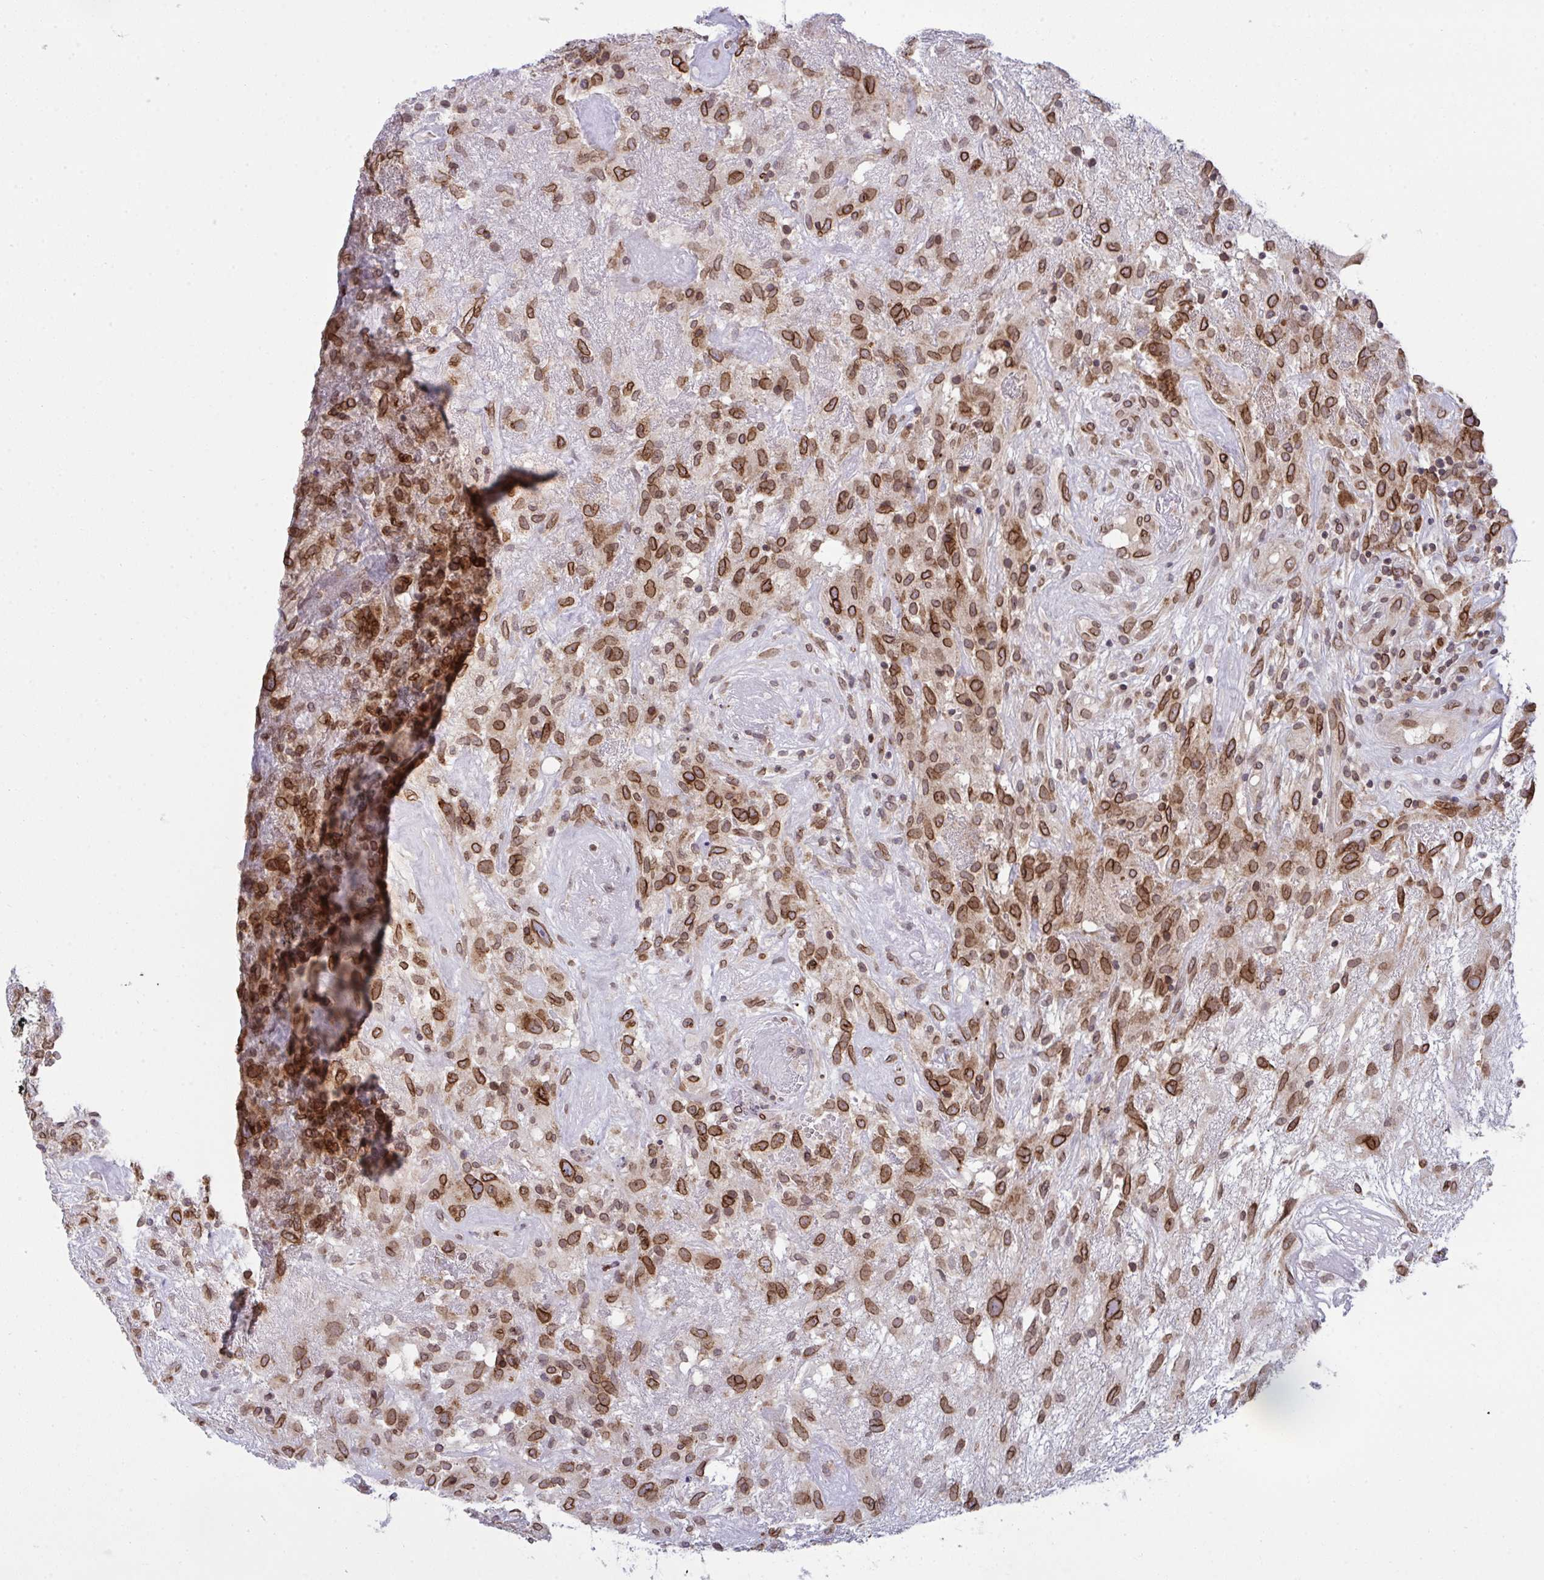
{"staining": {"intensity": "moderate", "quantity": ">75%", "location": "cytoplasmic/membranous,nuclear"}, "tissue": "glioma", "cell_type": "Tumor cells", "image_type": "cancer", "snomed": [{"axis": "morphology", "description": "Glioma, malignant, High grade"}, {"axis": "topography", "description": "Brain"}], "caption": "This photomicrograph exhibits immunohistochemistry (IHC) staining of glioma, with medium moderate cytoplasmic/membranous and nuclear expression in approximately >75% of tumor cells.", "gene": "RANBP2", "patient": {"sex": "male", "age": 46}}